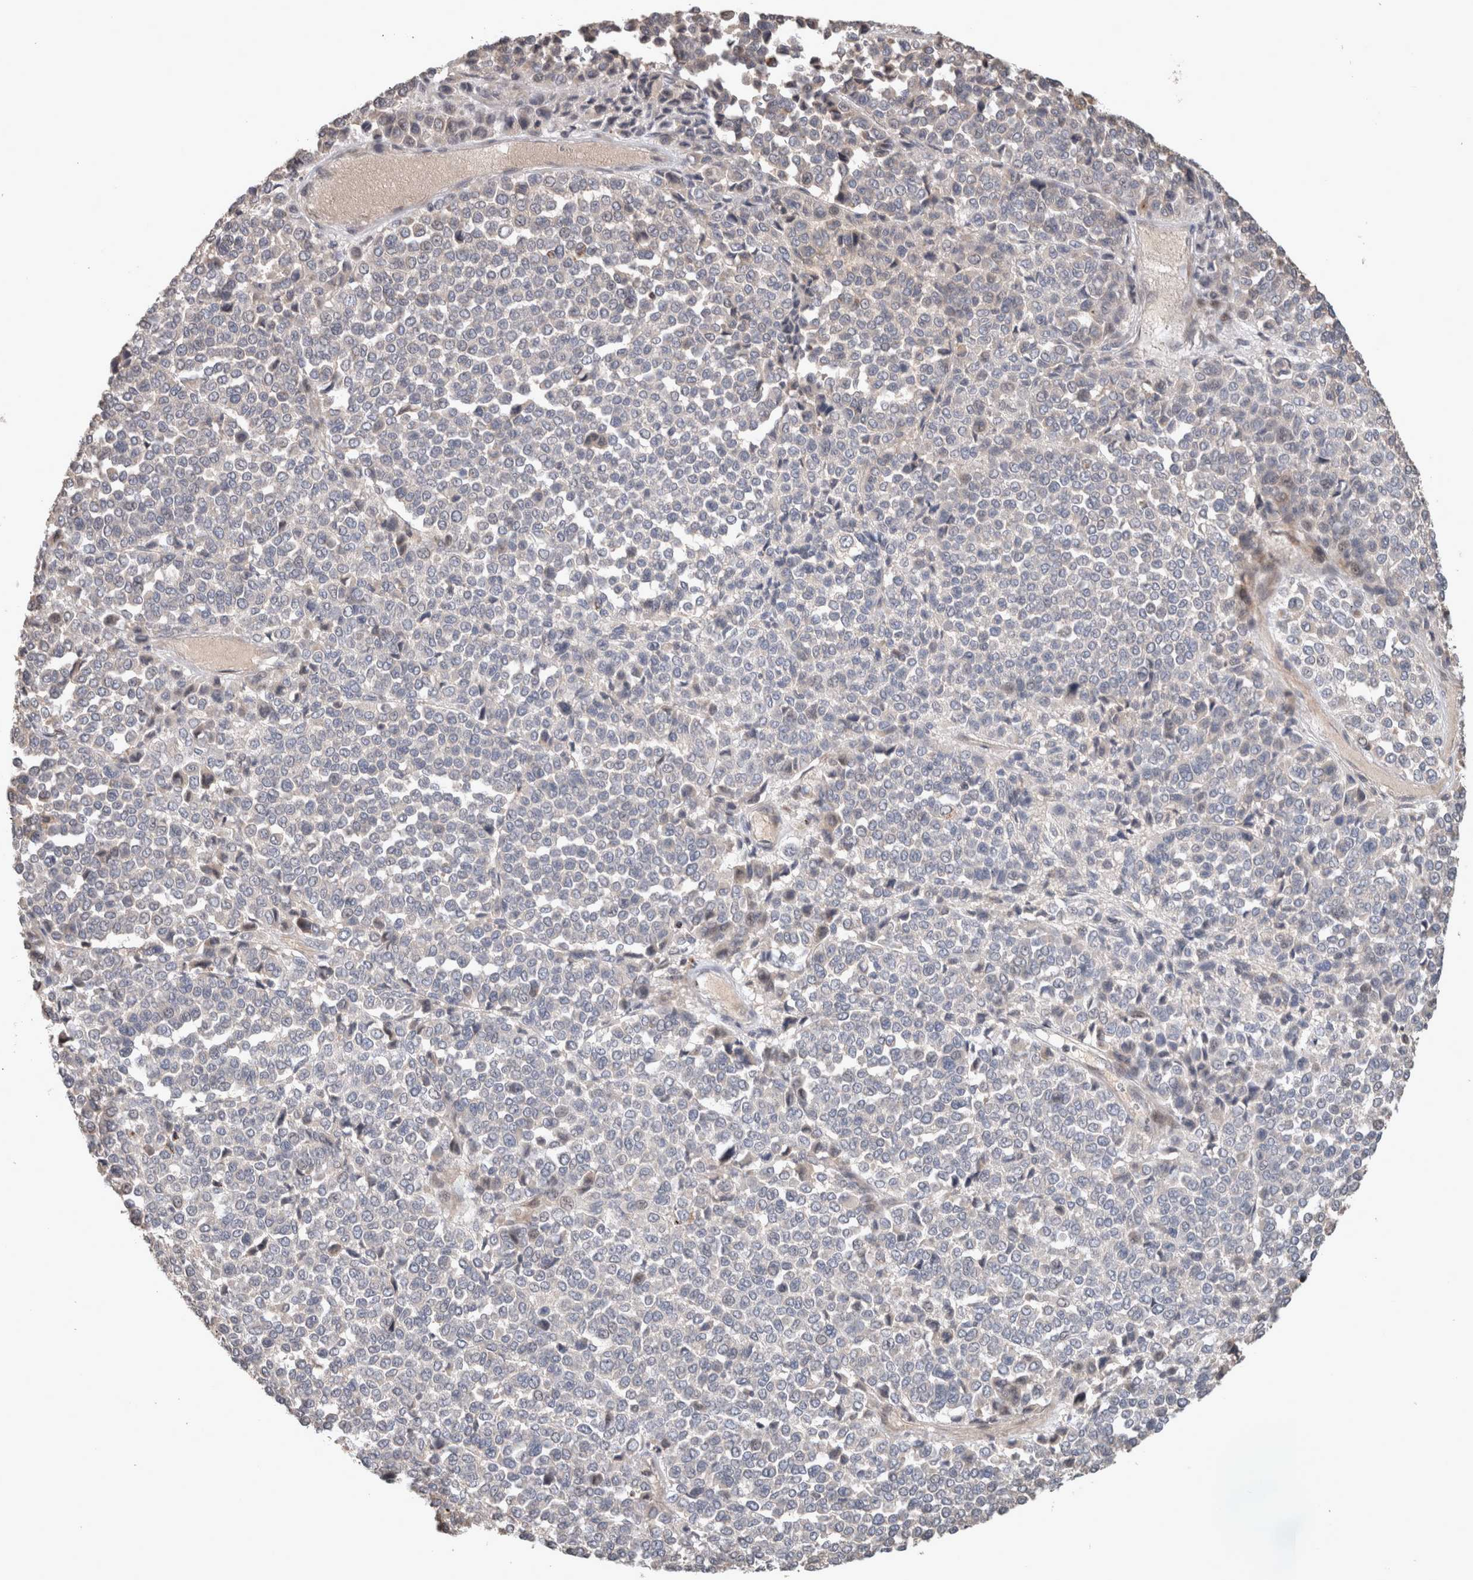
{"staining": {"intensity": "negative", "quantity": "none", "location": "none"}, "tissue": "melanoma", "cell_type": "Tumor cells", "image_type": "cancer", "snomed": [{"axis": "morphology", "description": "Malignant melanoma, Metastatic site"}, {"axis": "topography", "description": "Pancreas"}], "caption": "Protein analysis of malignant melanoma (metastatic site) displays no significant staining in tumor cells. (Stains: DAB (3,3'-diaminobenzidine) IHC with hematoxylin counter stain, Microscopy: brightfield microscopy at high magnification).", "gene": "SERAC1", "patient": {"sex": "female", "age": 30}}